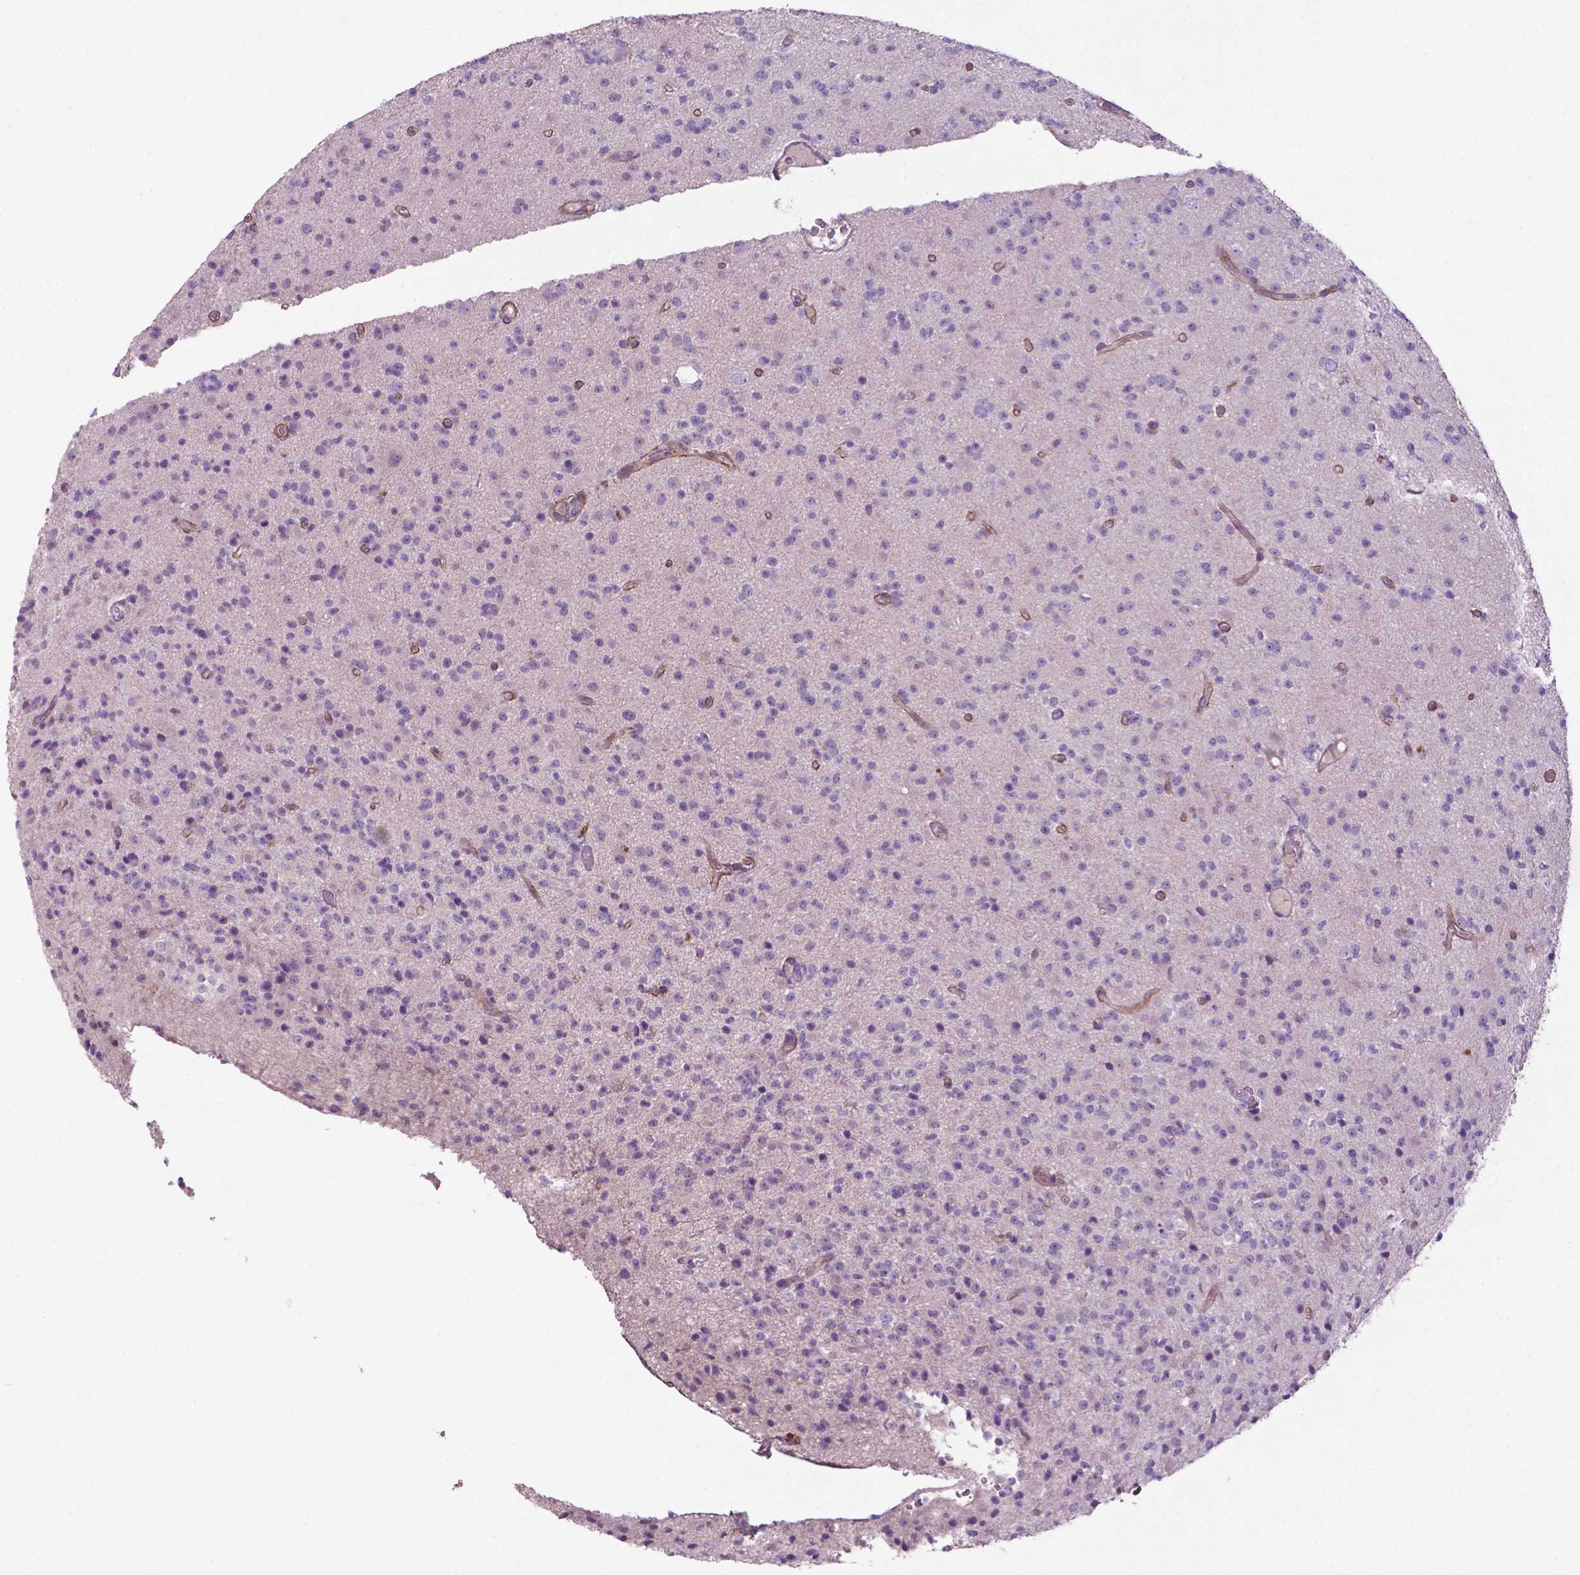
{"staining": {"intensity": "negative", "quantity": "none", "location": "none"}, "tissue": "glioma", "cell_type": "Tumor cells", "image_type": "cancer", "snomed": [{"axis": "morphology", "description": "Glioma, malignant, High grade"}, {"axis": "topography", "description": "Brain"}], "caption": "The micrograph demonstrates no significant staining in tumor cells of high-grade glioma (malignant).", "gene": "BMP4", "patient": {"sex": "male", "age": 36}}